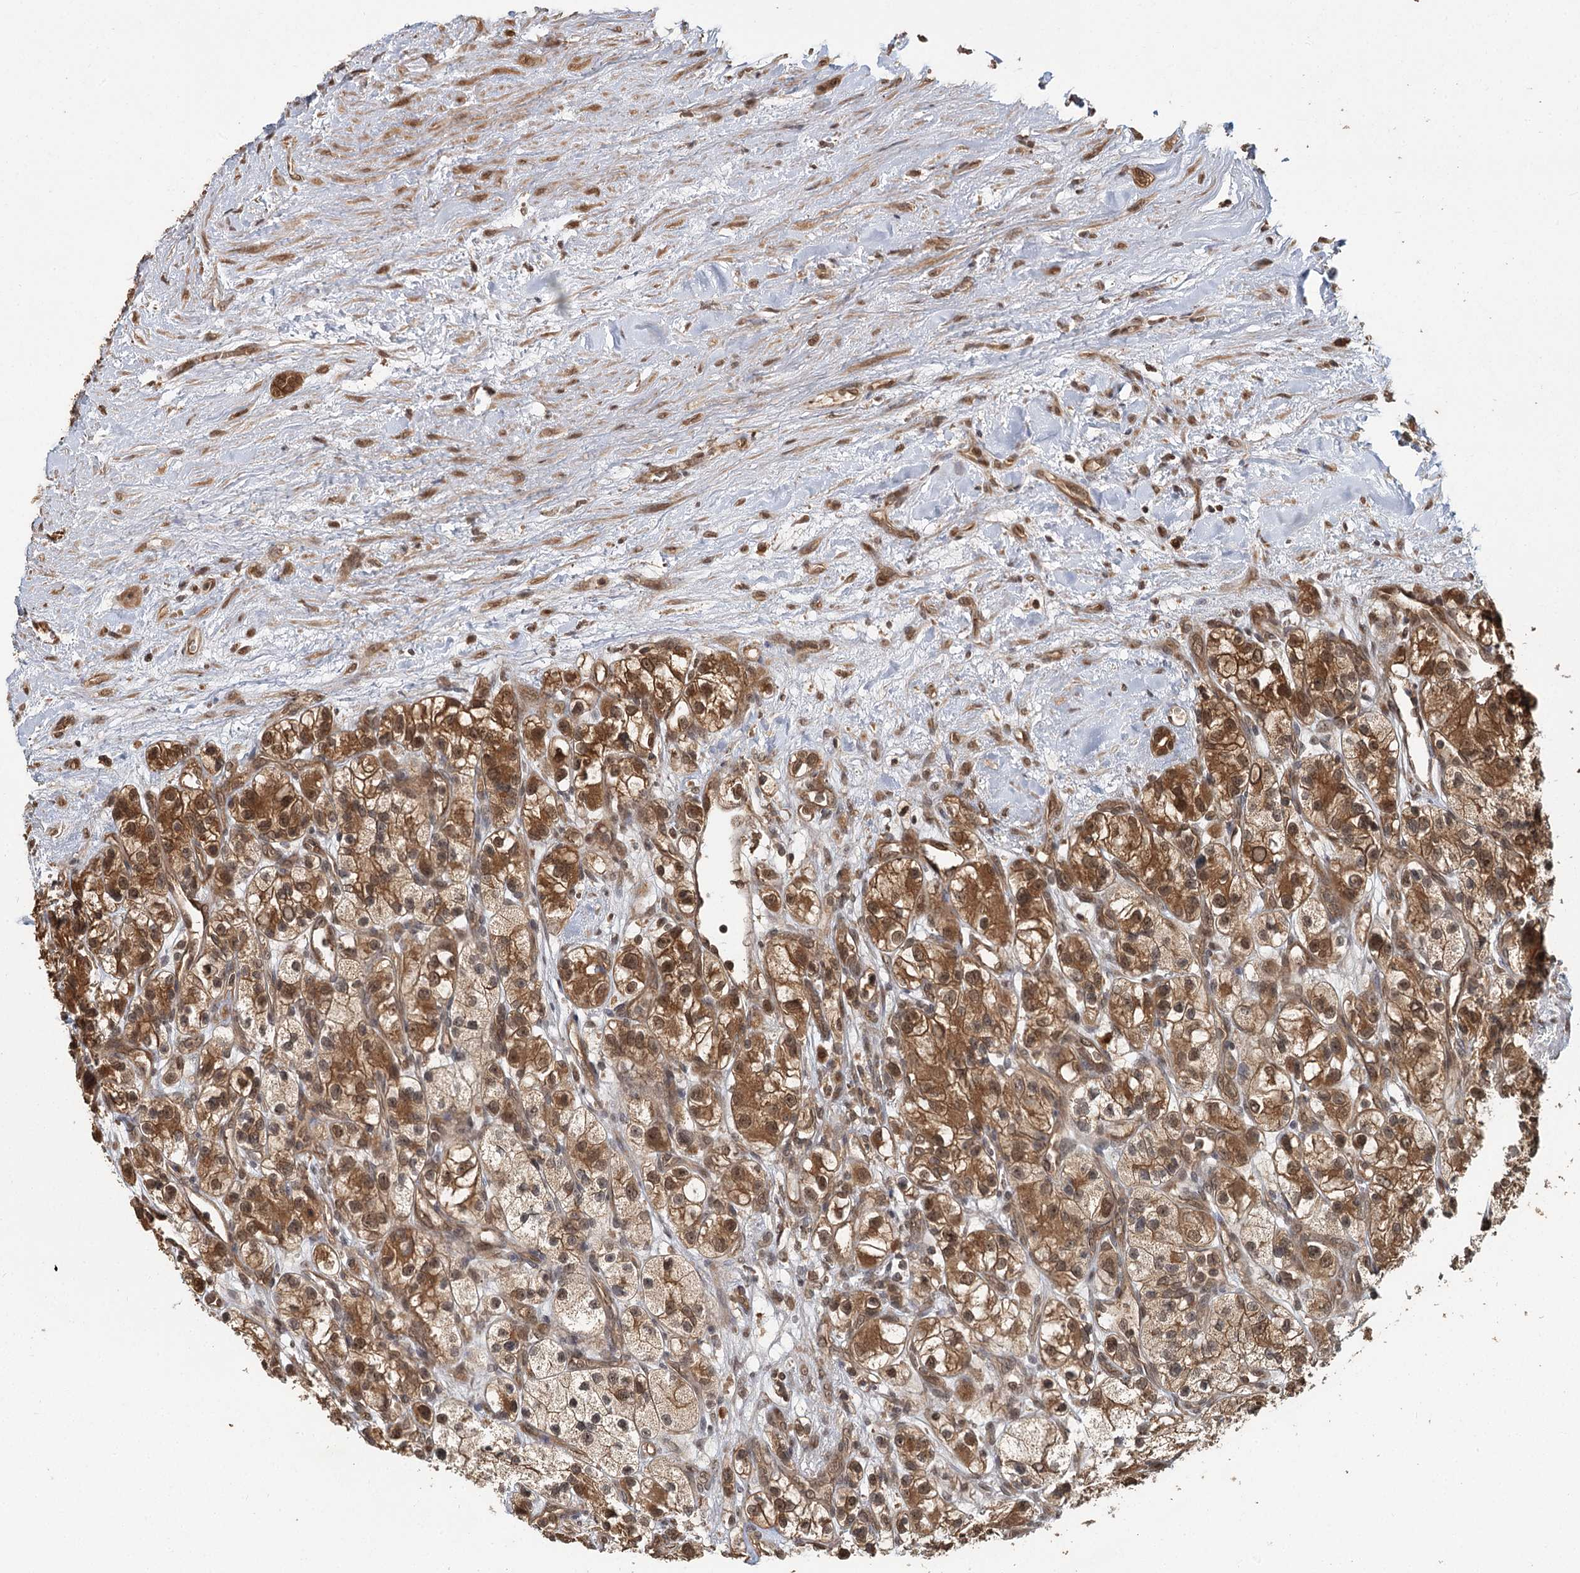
{"staining": {"intensity": "moderate", "quantity": ">75%", "location": "cytoplasmic/membranous,nuclear"}, "tissue": "renal cancer", "cell_type": "Tumor cells", "image_type": "cancer", "snomed": [{"axis": "morphology", "description": "Adenocarcinoma, NOS"}, {"axis": "topography", "description": "Kidney"}], "caption": "The micrograph reveals staining of renal cancer, revealing moderate cytoplasmic/membranous and nuclear protein staining (brown color) within tumor cells. (DAB IHC, brown staining for protein, blue staining for nuclei).", "gene": "N6AMT1", "patient": {"sex": "female", "age": 57}}